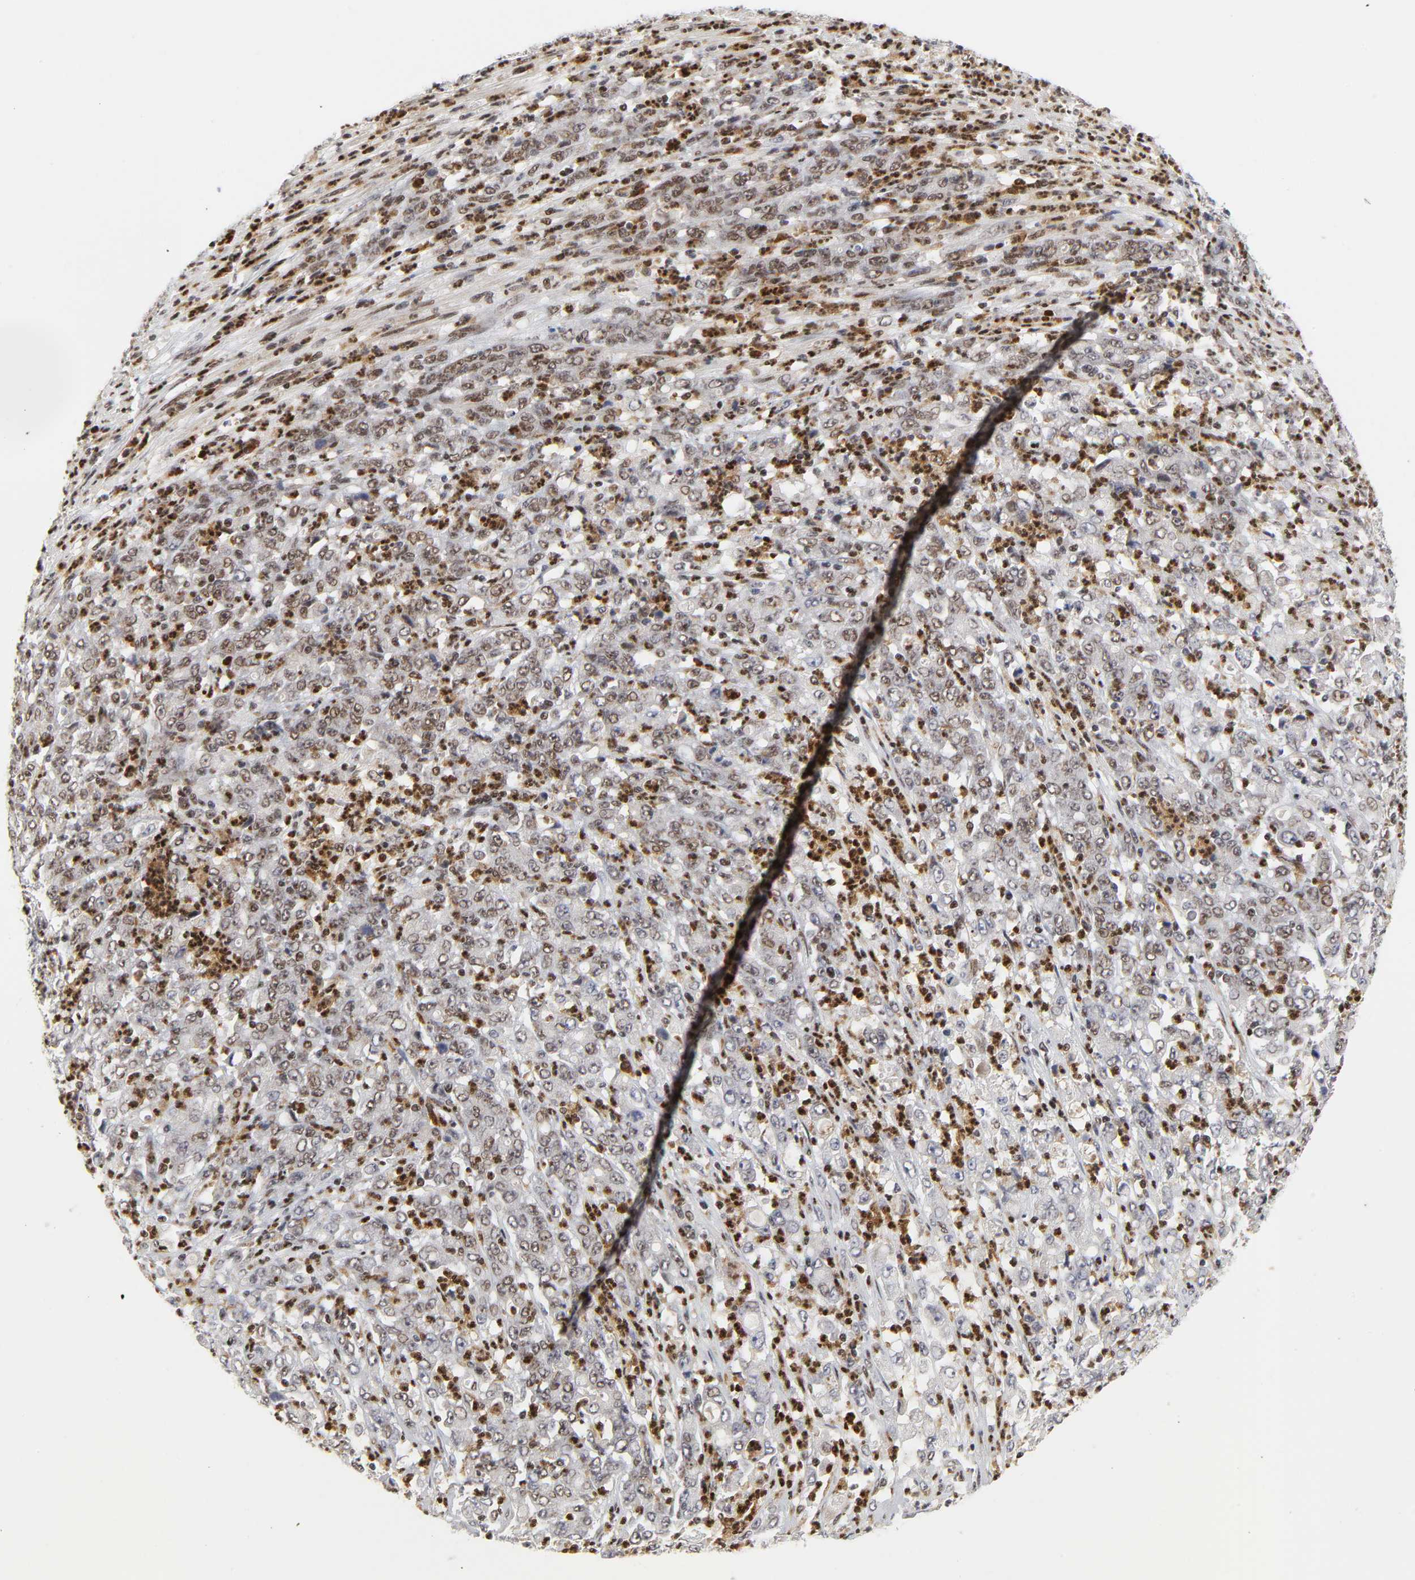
{"staining": {"intensity": "moderate", "quantity": "25%-75%", "location": "nuclear"}, "tissue": "stomach cancer", "cell_type": "Tumor cells", "image_type": "cancer", "snomed": [{"axis": "morphology", "description": "Adenocarcinoma, NOS"}, {"axis": "topography", "description": "Stomach, lower"}], "caption": "Immunohistochemistry staining of adenocarcinoma (stomach), which reveals medium levels of moderate nuclear staining in approximately 25%-75% of tumor cells indicating moderate nuclear protein positivity. The staining was performed using DAB (brown) for protein detection and nuclei were counterstained in hematoxylin (blue).", "gene": "CREBBP", "patient": {"sex": "female", "age": 71}}